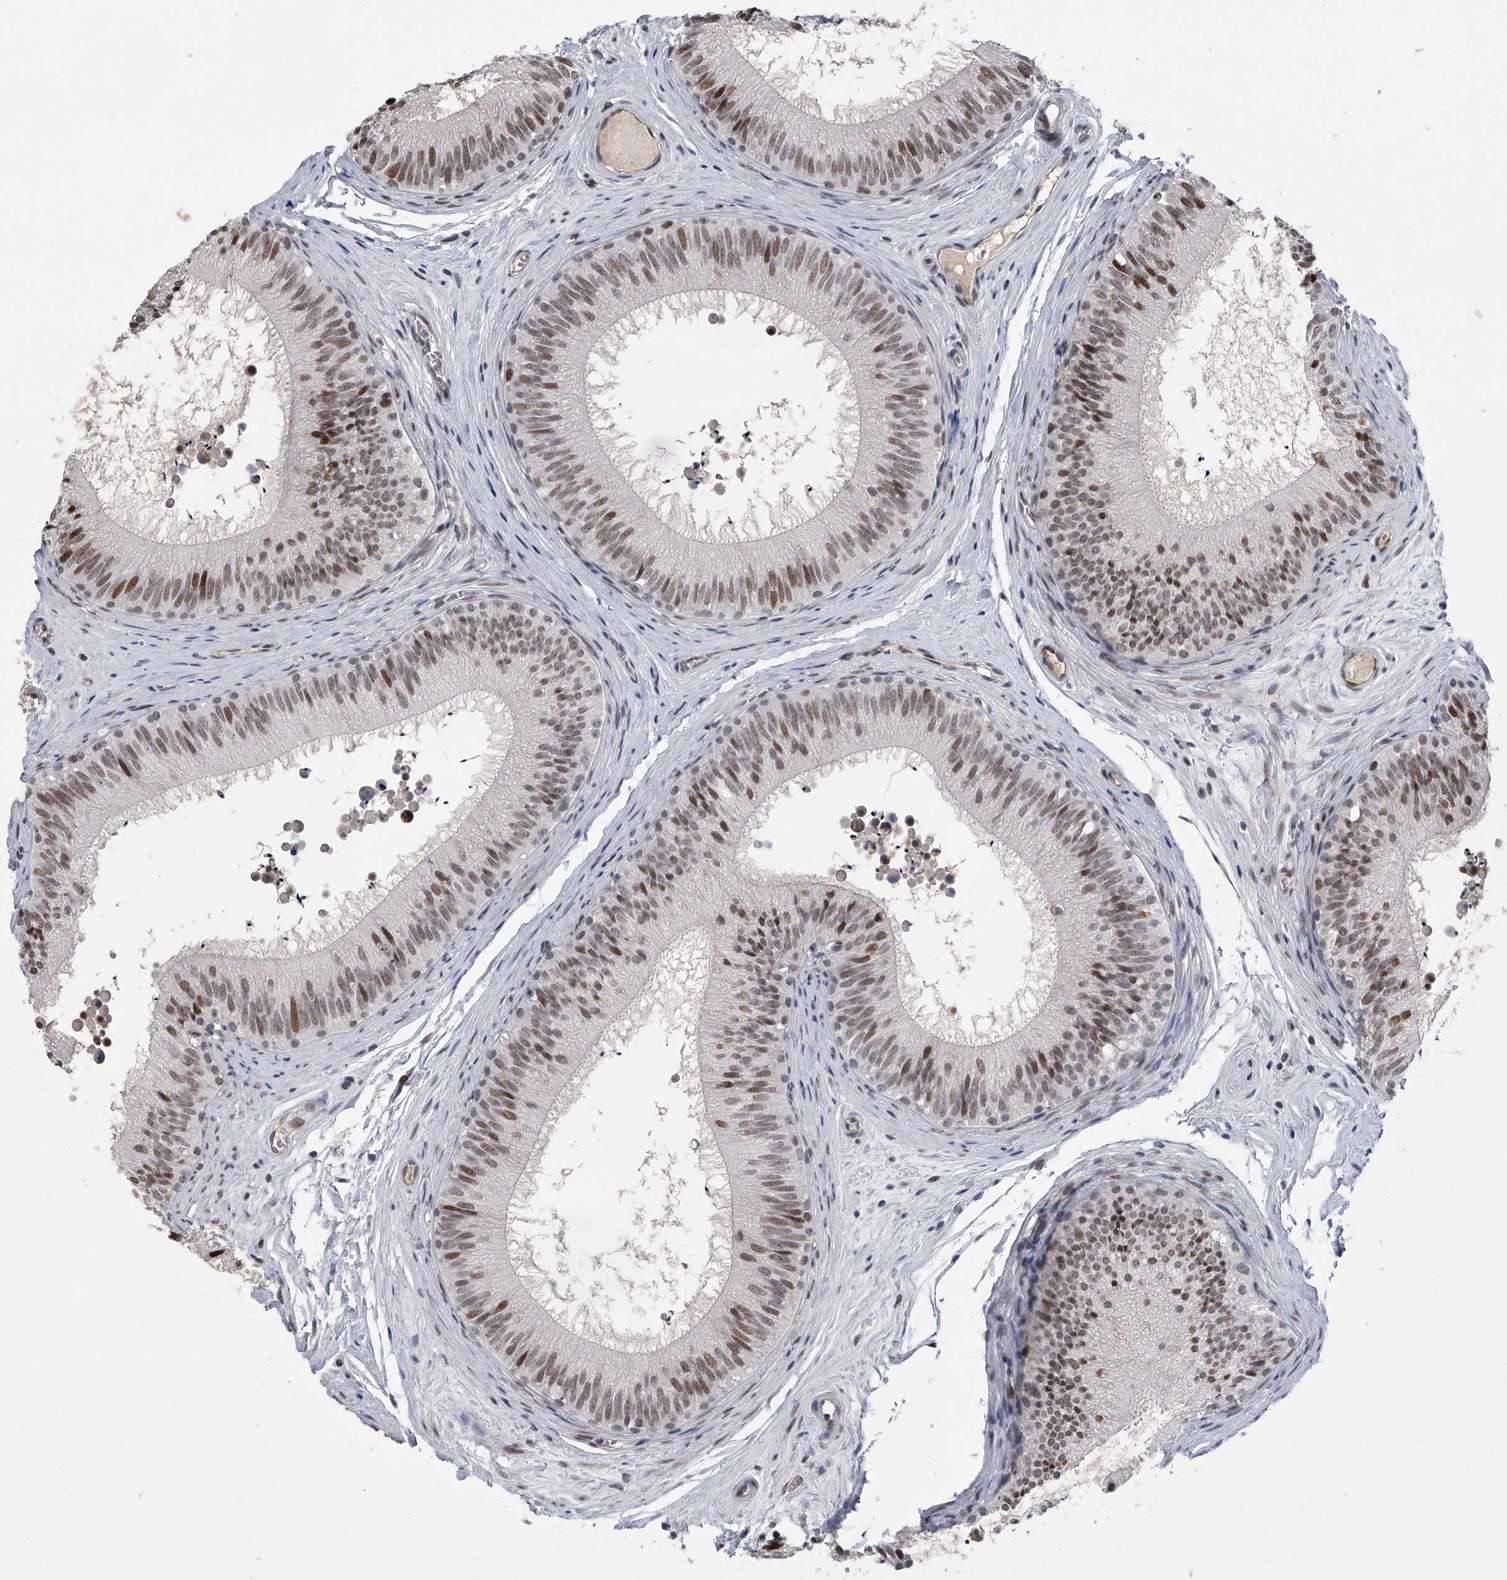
{"staining": {"intensity": "weak", "quantity": ">75%", "location": "nuclear"}, "tissue": "epididymis", "cell_type": "Glandular cells", "image_type": "normal", "snomed": [{"axis": "morphology", "description": "Normal tissue, NOS"}, {"axis": "topography", "description": "Epididymis"}], "caption": "Glandular cells demonstrate weak nuclear positivity in approximately >75% of cells in benign epididymis. Using DAB (3,3'-diaminobenzidine) (brown) and hematoxylin (blue) stains, captured at high magnification using brightfield microscopy.", "gene": "ZNF426", "patient": {"sex": "male", "age": 29}}